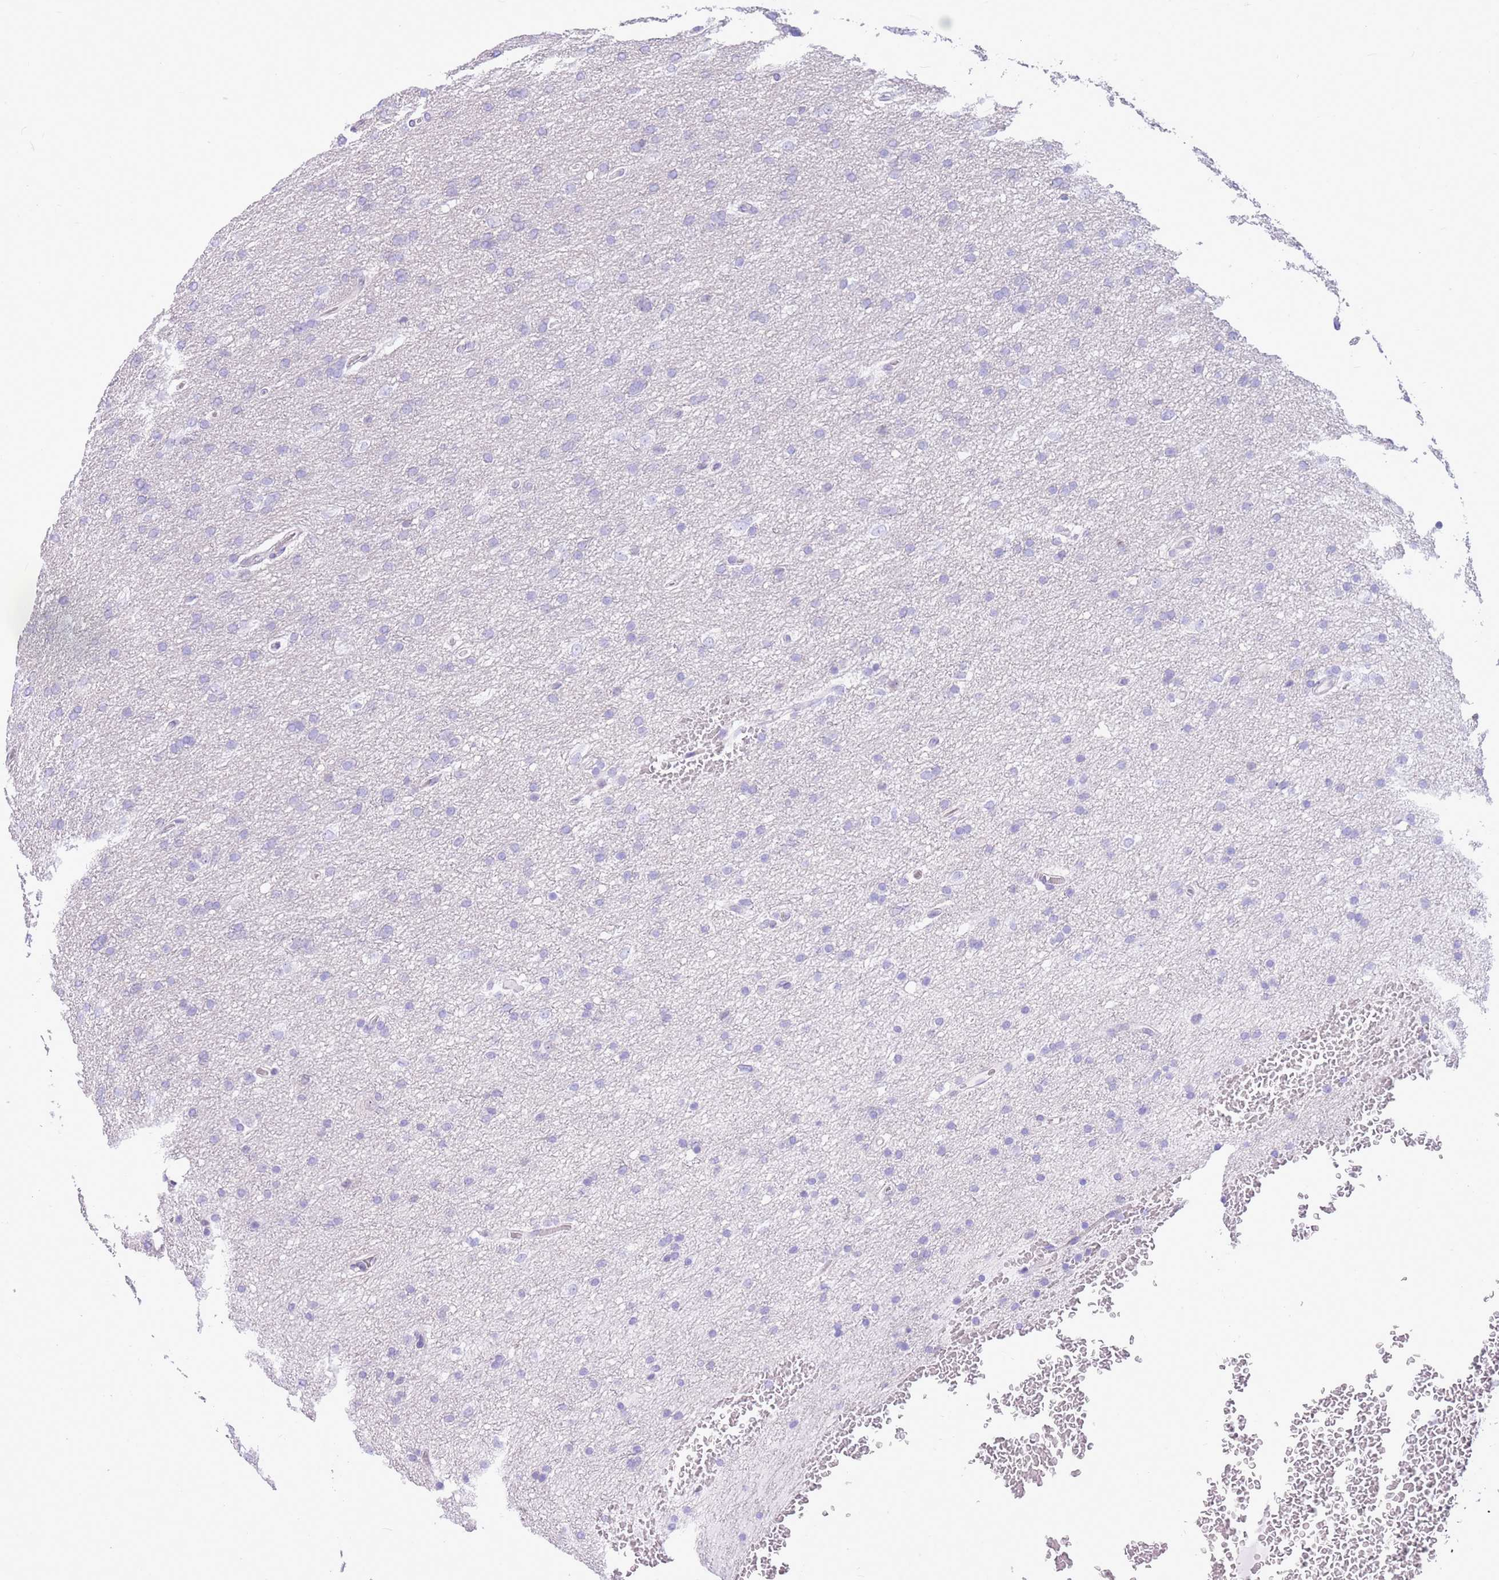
{"staining": {"intensity": "negative", "quantity": "none", "location": "none"}, "tissue": "glioma", "cell_type": "Tumor cells", "image_type": "cancer", "snomed": [{"axis": "morphology", "description": "Glioma, malignant, High grade"}, {"axis": "topography", "description": "Cerebral cortex"}], "caption": "Human high-grade glioma (malignant) stained for a protein using immunohistochemistry (IHC) exhibits no staining in tumor cells.", "gene": "DDI2", "patient": {"sex": "female", "age": 36}}